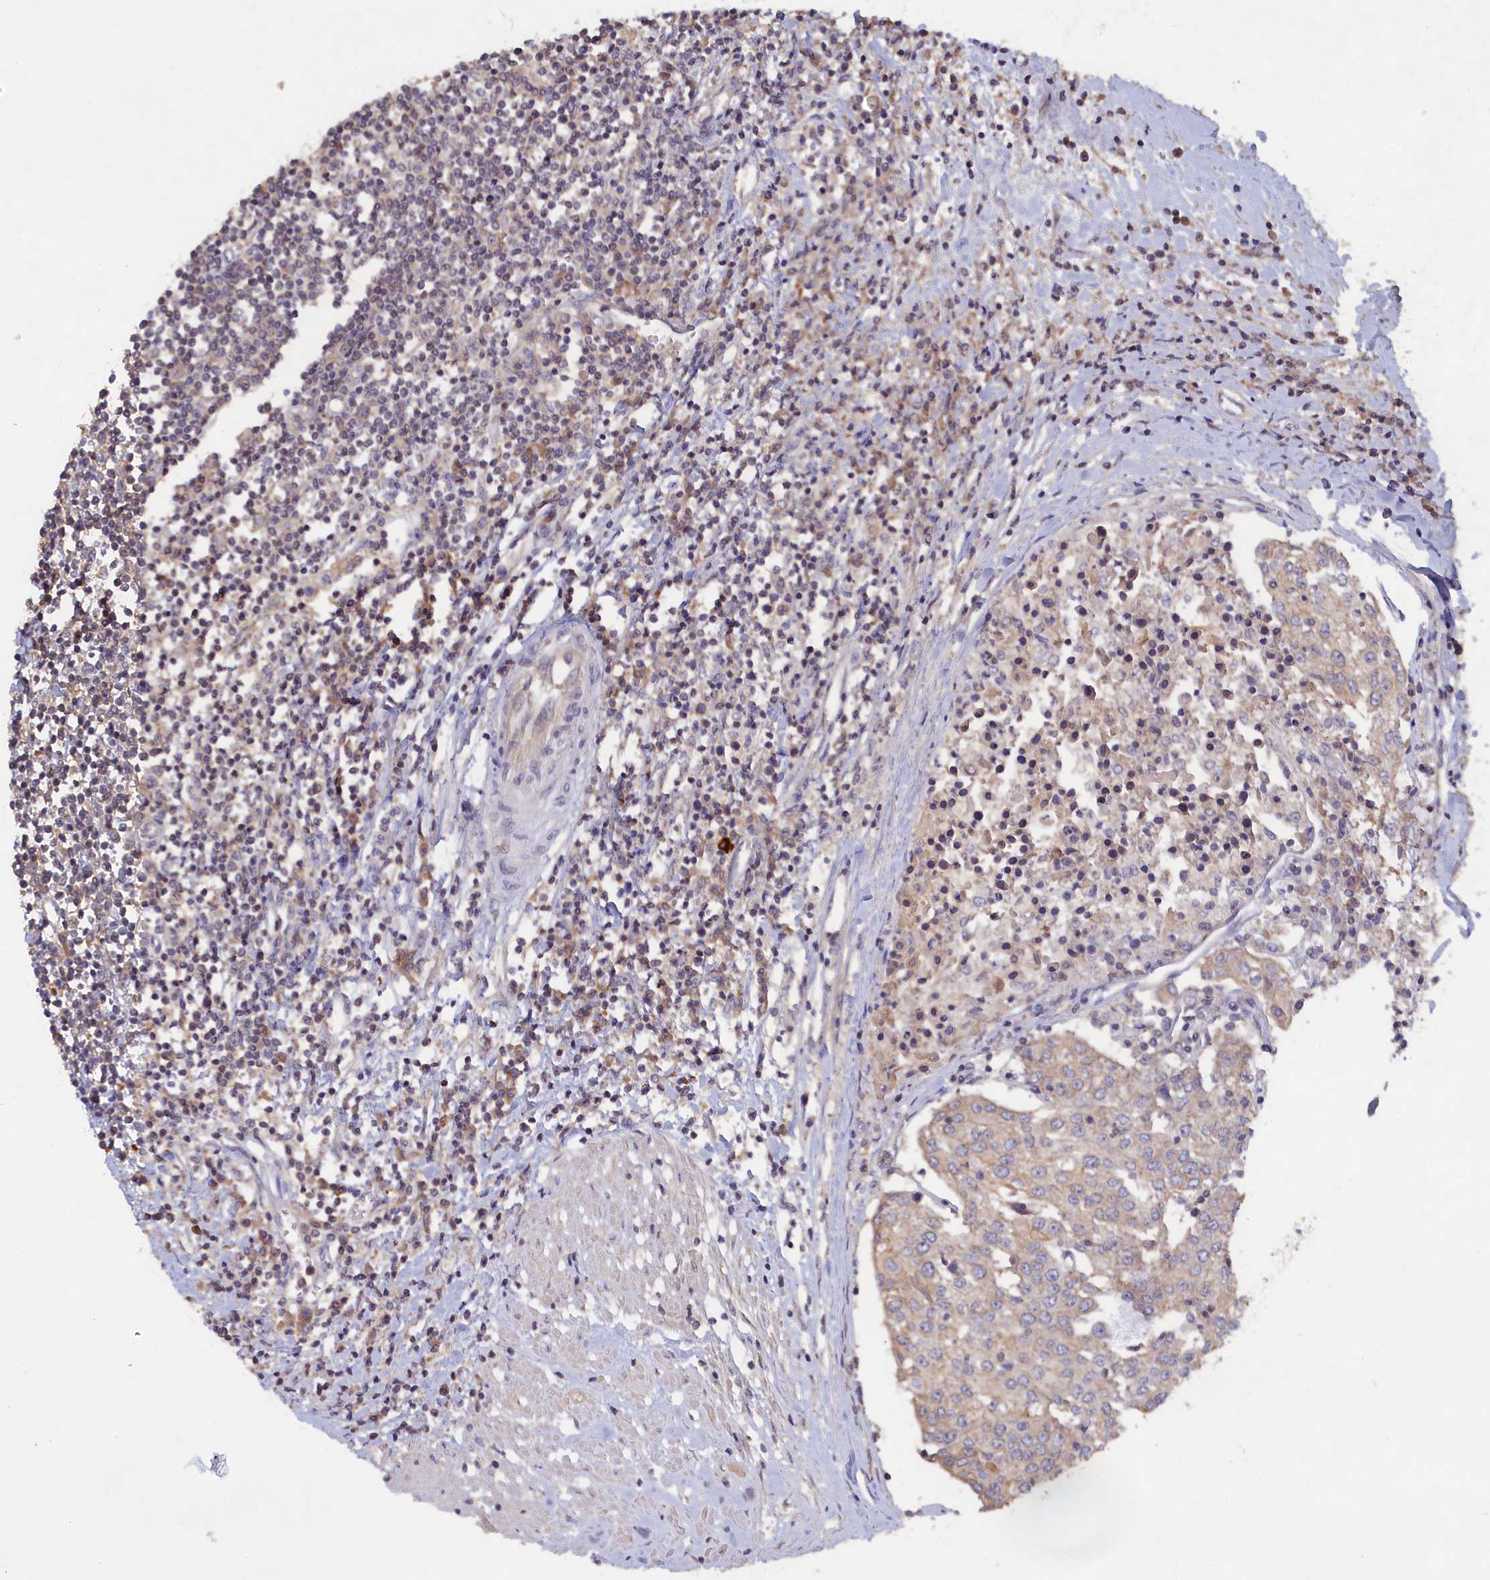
{"staining": {"intensity": "weak", "quantity": "<25%", "location": "cytoplasmic/membranous"}, "tissue": "urothelial cancer", "cell_type": "Tumor cells", "image_type": "cancer", "snomed": [{"axis": "morphology", "description": "Urothelial carcinoma, High grade"}, {"axis": "topography", "description": "Urinary bladder"}], "caption": "Immunohistochemical staining of human urothelial cancer reveals no significant staining in tumor cells.", "gene": "CELF5", "patient": {"sex": "female", "age": 85}}